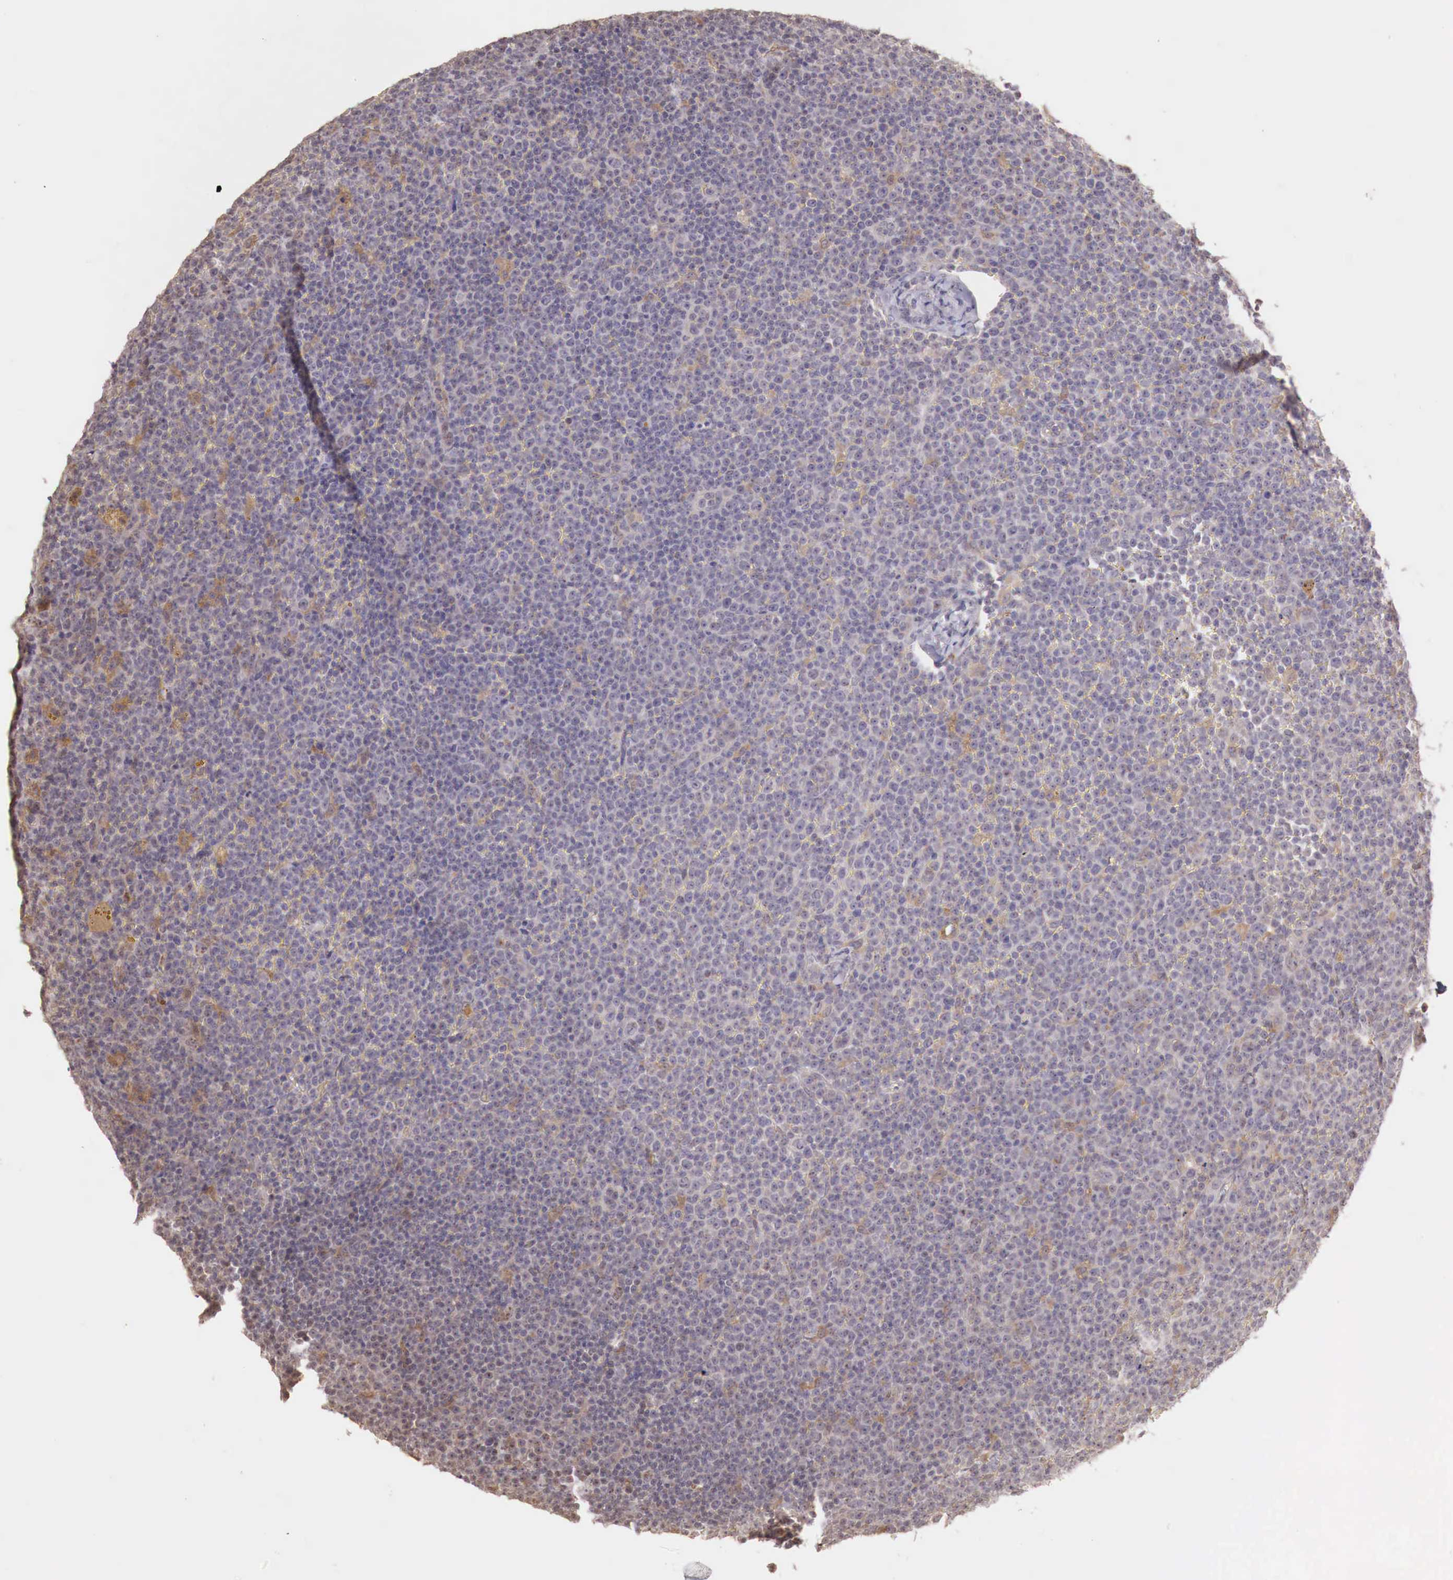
{"staining": {"intensity": "negative", "quantity": "none", "location": "none"}, "tissue": "lymphoma", "cell_type": "Tumor cells", "image_type": "cancer", "snomed": [{"axis": "morphology", "description": "Malignant lymphoma, non-Hodgkin's type, Low grade"}, {"axis": "topography", "description": "Lymph node"}], "caption": "Lymphoma was stained to show a protein in brown. There is no significant positivity in tumor cells. (Immunohistochemistry (ihc), brightfield microscopy, high magnification).", "gene": "CHRDL1", "patient": {"sex": "male", "age": 50}}